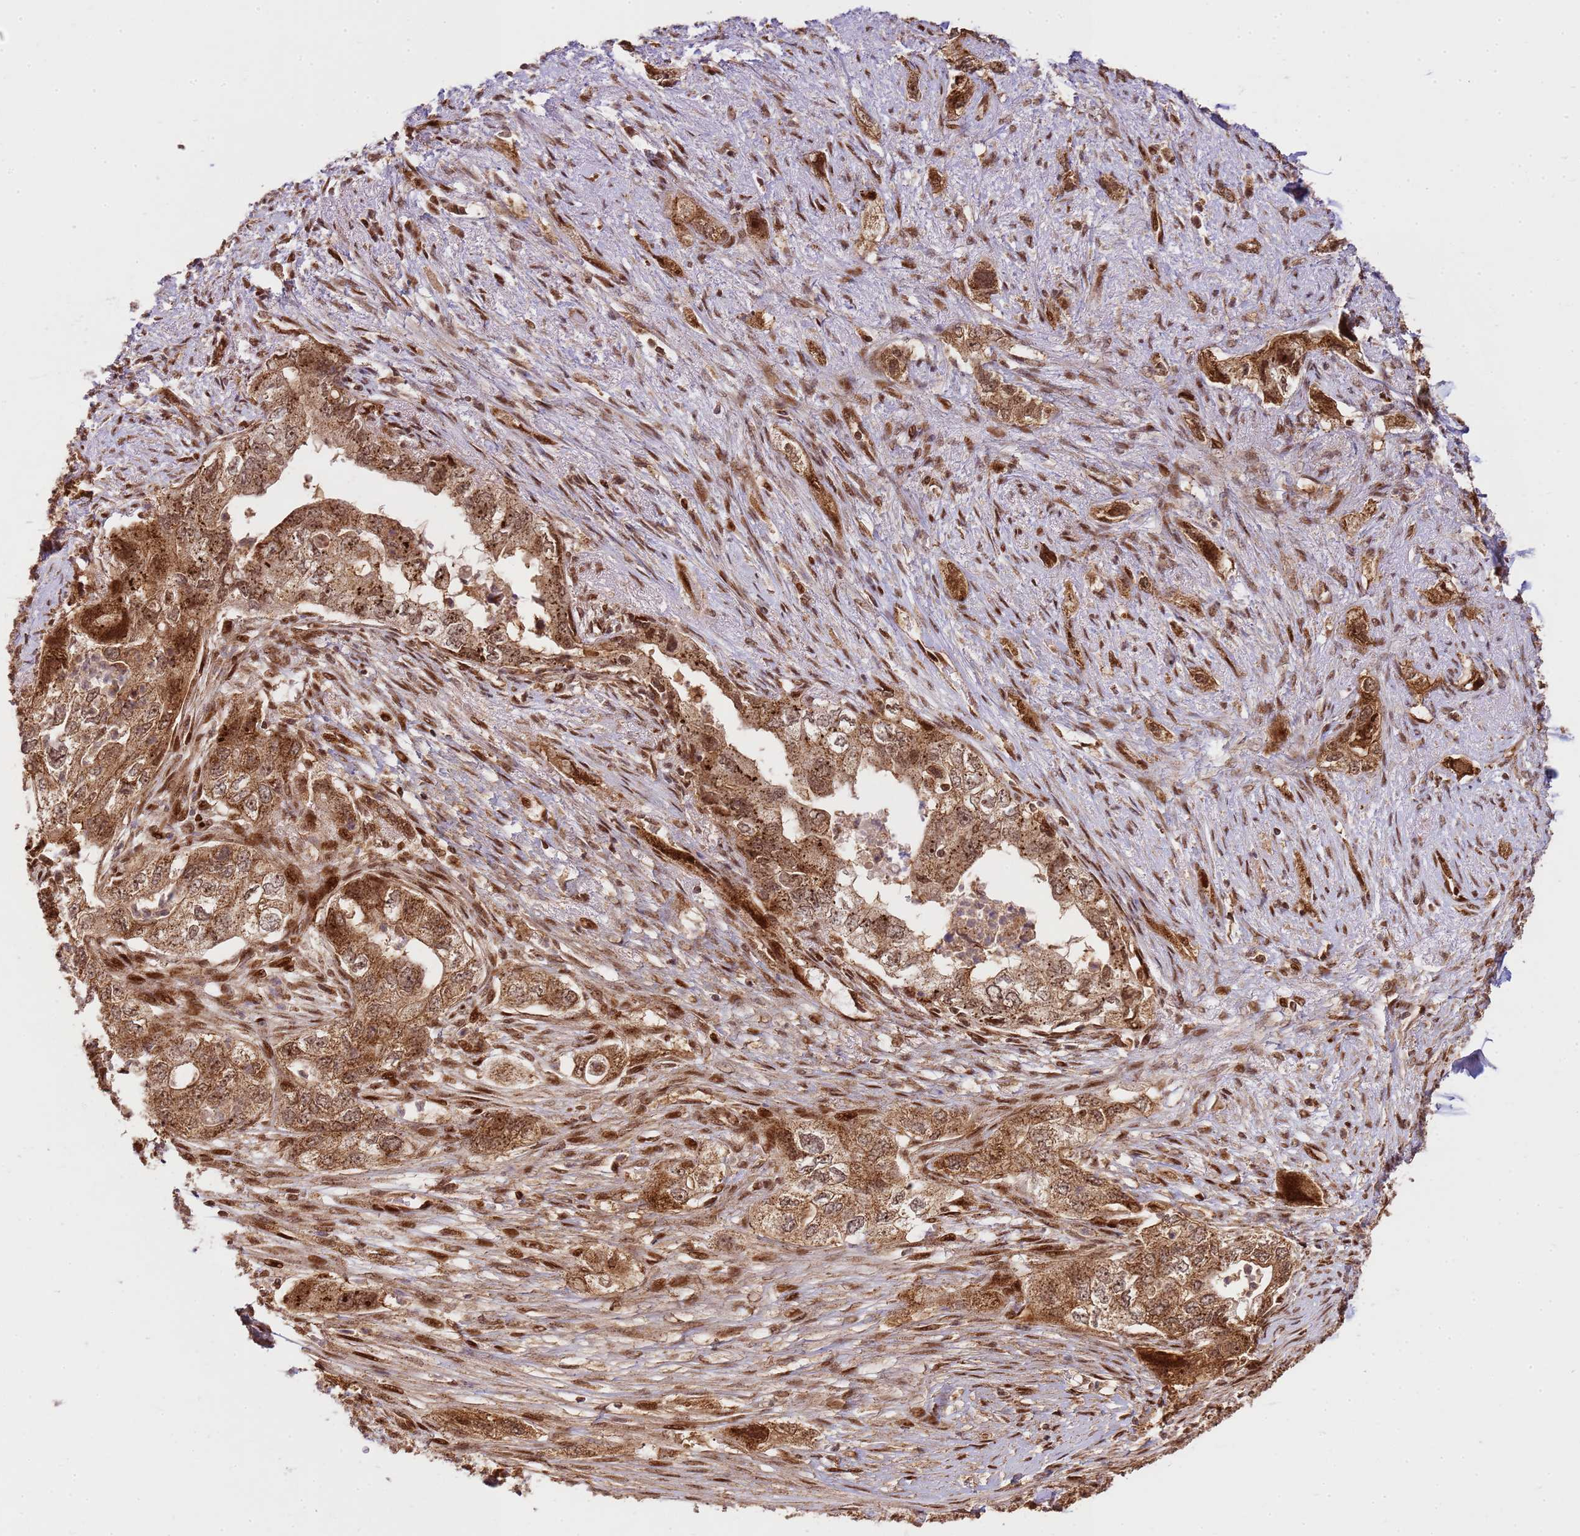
{"staining": {"intensity": "moderate", "quantity": ">75%", "location": "cytoplasmic/membranous,nuclear"}, "tissue": "pancreatic cancer", "cell_type": "Tumor cells", "image_type": "cancer", "snomed": [{"axis": "morphology", "description": "Adenocarcinoma, NOS"}, {"axis": "topography", "description": "Pancreas"}], "caption": "High-magnification brightfield microscopy of pancreatic cancer stained with DAB (3,3'-diaminobenzidine) (brown) and counterstained with hematoxylin (blue). tumor cells exhibit moderate cytoplasmic/membranous and nuclear positivity is appreciated in about>75% of cells.", "gene": "PEX14", "patient": {"sex": "female", "age": 73}}